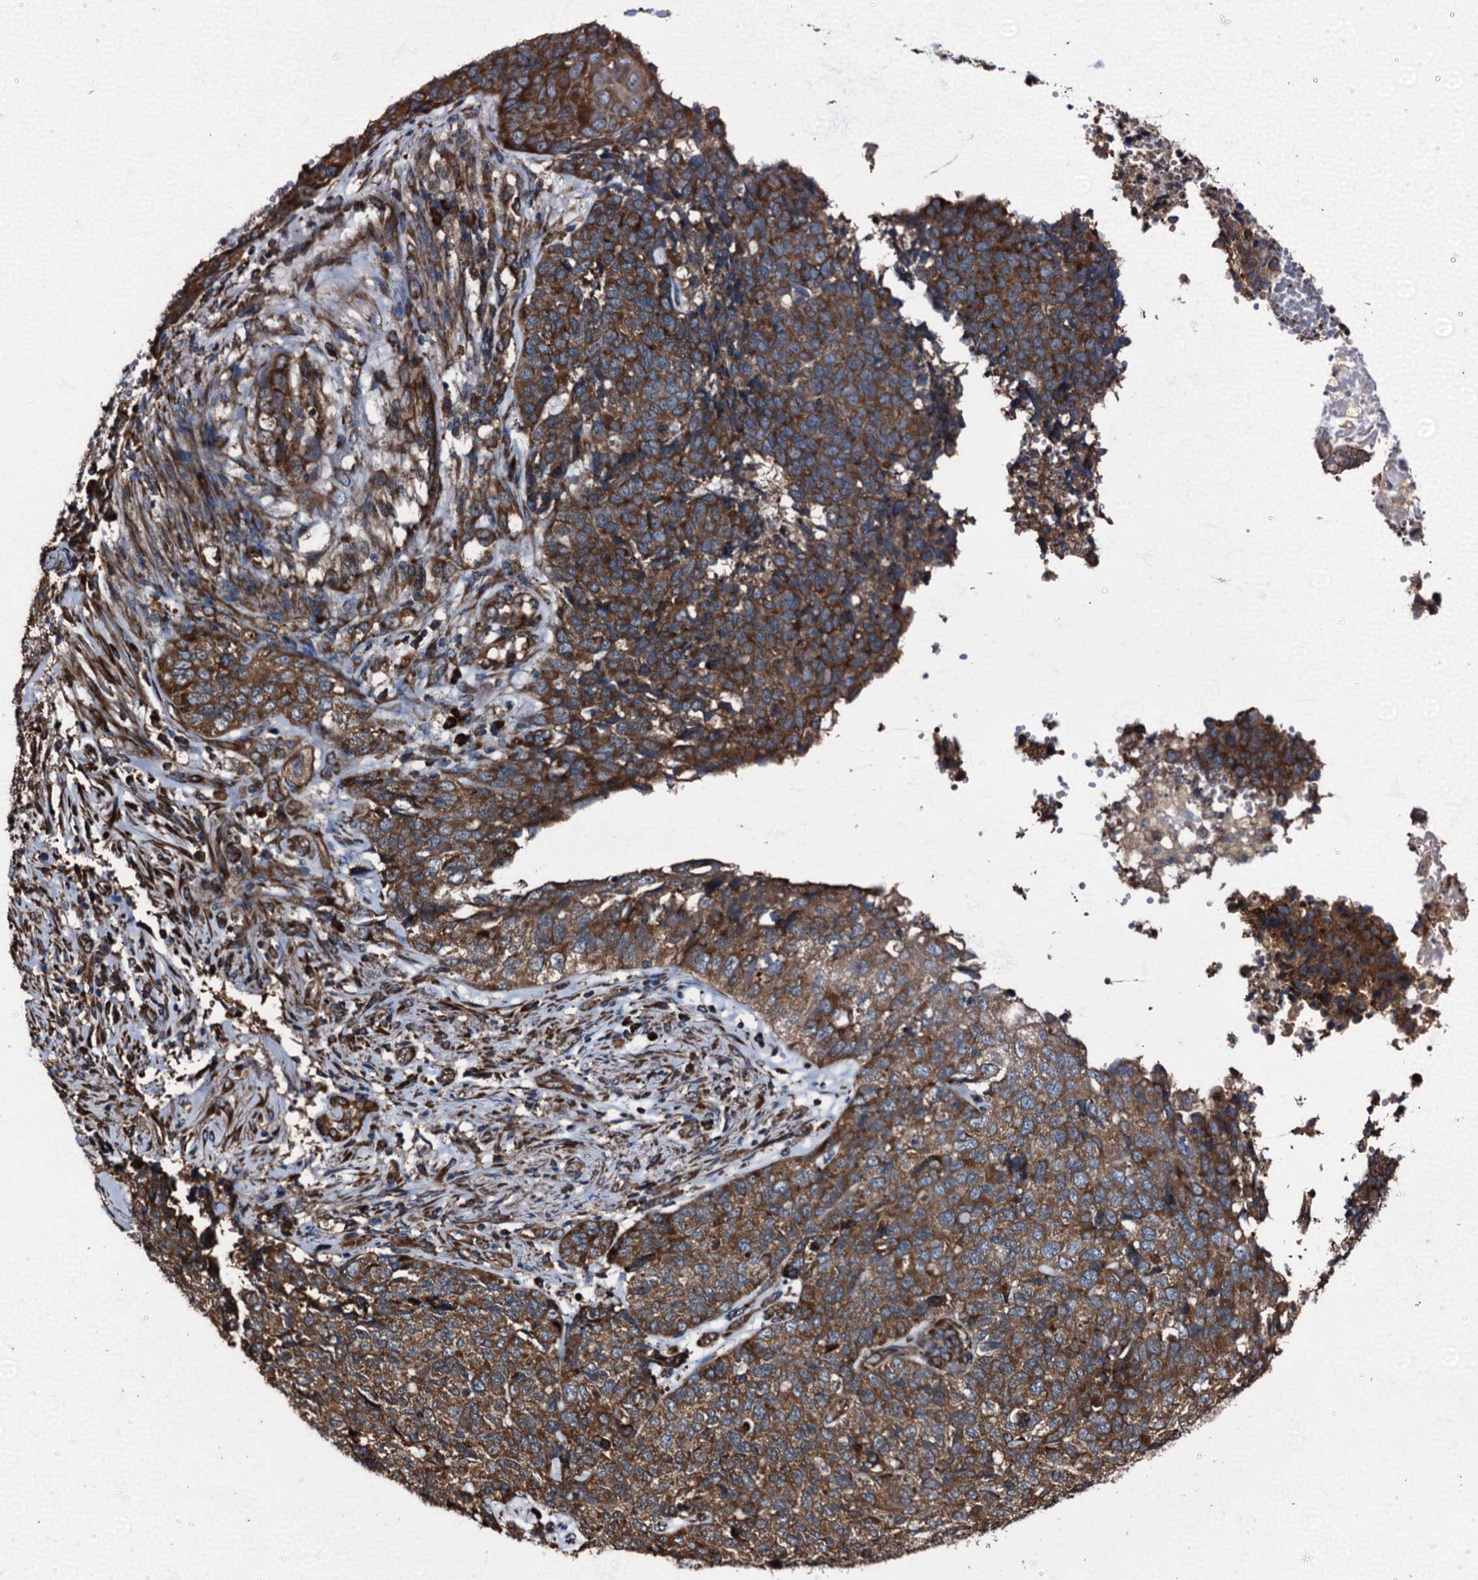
{"staining": {"intensity": "strong", "quantity": ">75%", "location": "cytoplasmic/membranous"}, "tissue": "cervical cancer", "cell_type": "Tumor cells", "image_type": "cancer", "snomed": [{"axis": "morphology", "description": "Squamous cell carcinoma, NOS"}, {"axis": "topography", "description": "Cervix"}], "caption": "Protein analysis of cervical cancer (squamous cell carcinoma) tissue reveals strong cytoplasmic/membranous expression in approximately >75% of tumor cells. The staining is performed using DAB brown chromogen to label protein expression. The nuclei are counter-stained blue using hematoxylin.", "gene": "ATP2C1", "patient": {"sex": "female", "age": 63}}